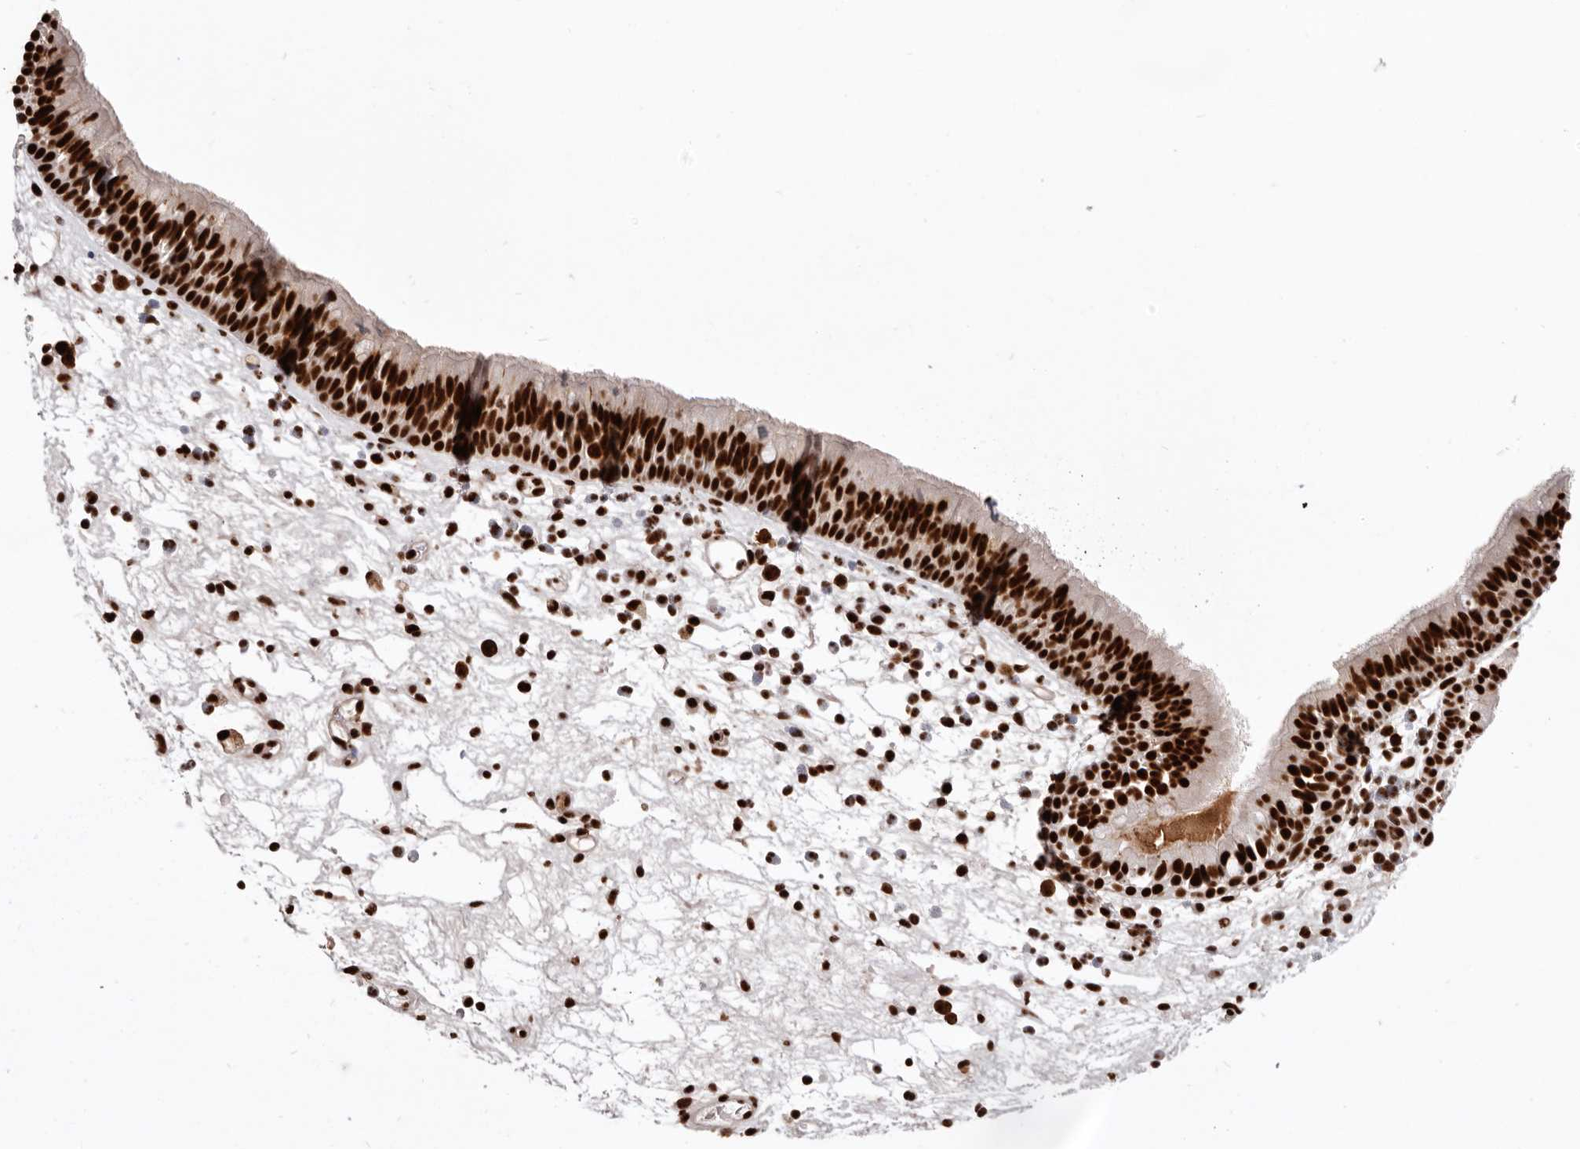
{"staining": {"intensity": "strong", "quantity": ">75%", "location": "nuclear"}, "tissue": "nasopharynx", "cell_type": "Respiratory epithelial cells", "image_type": "normal", "snomed": [{"axis": "morphology", "description": "Normal tissue, NOS"}, {"axis": "morphology", "description": "Inflammation, NOS"}, {"axis": "morphology", "description": "Malignant melanoma, Metastatic site"}, {"axis": "topography", "description": "Nasopharynx"}], "caption": "Strong nuclear staining for a protein is identified in approximately >75% of respiratory epithelial cells of normal nasopharynx using immunohistochemistry.", "gene": "CHTOP", "patient": {"sex": "male", "age": 70}}